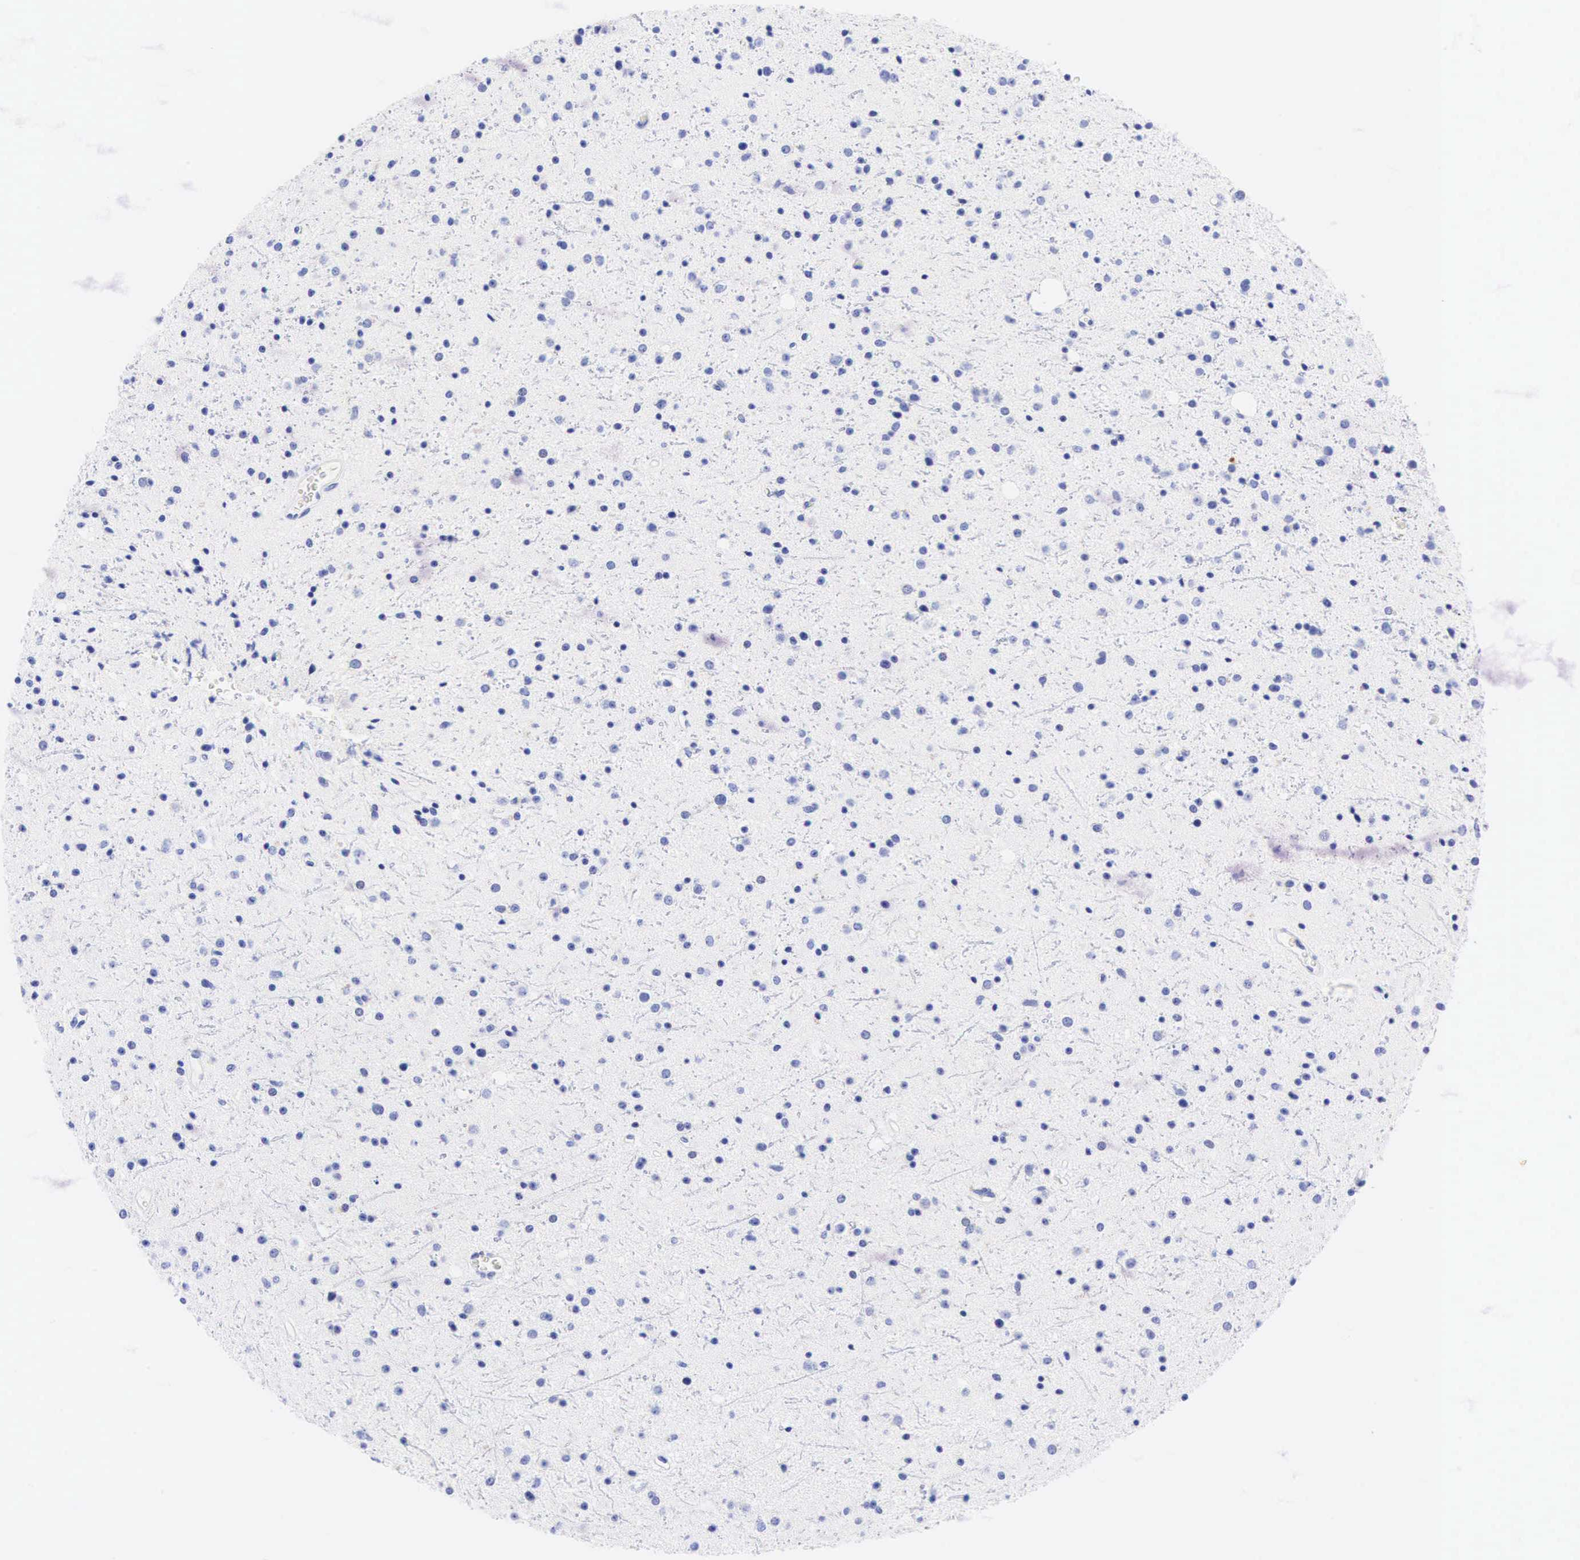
{"staining": {"intensity": "negative", "quantity": "none", "location": "none"}, "tissue": "glioma", "cell_type": "Tumor cells", "image_type": "cancer", "snomed": [{"axis": "morphology", "description": "Glioma, malignant, Low grade"}, {"axis": "topography", "description": "Brain"}], "caption": "This histopathology image is of malignant glioma (low-grade) stained with immunohistochemistry to label a protein in brown with the nuclei are counter-stained blue. There is no expression in tumor cells. (Brightfield microscopy of DAB IHC at high magnification).", "gene": "CD8A", "patient": {"sex": "female", "age": 46}}